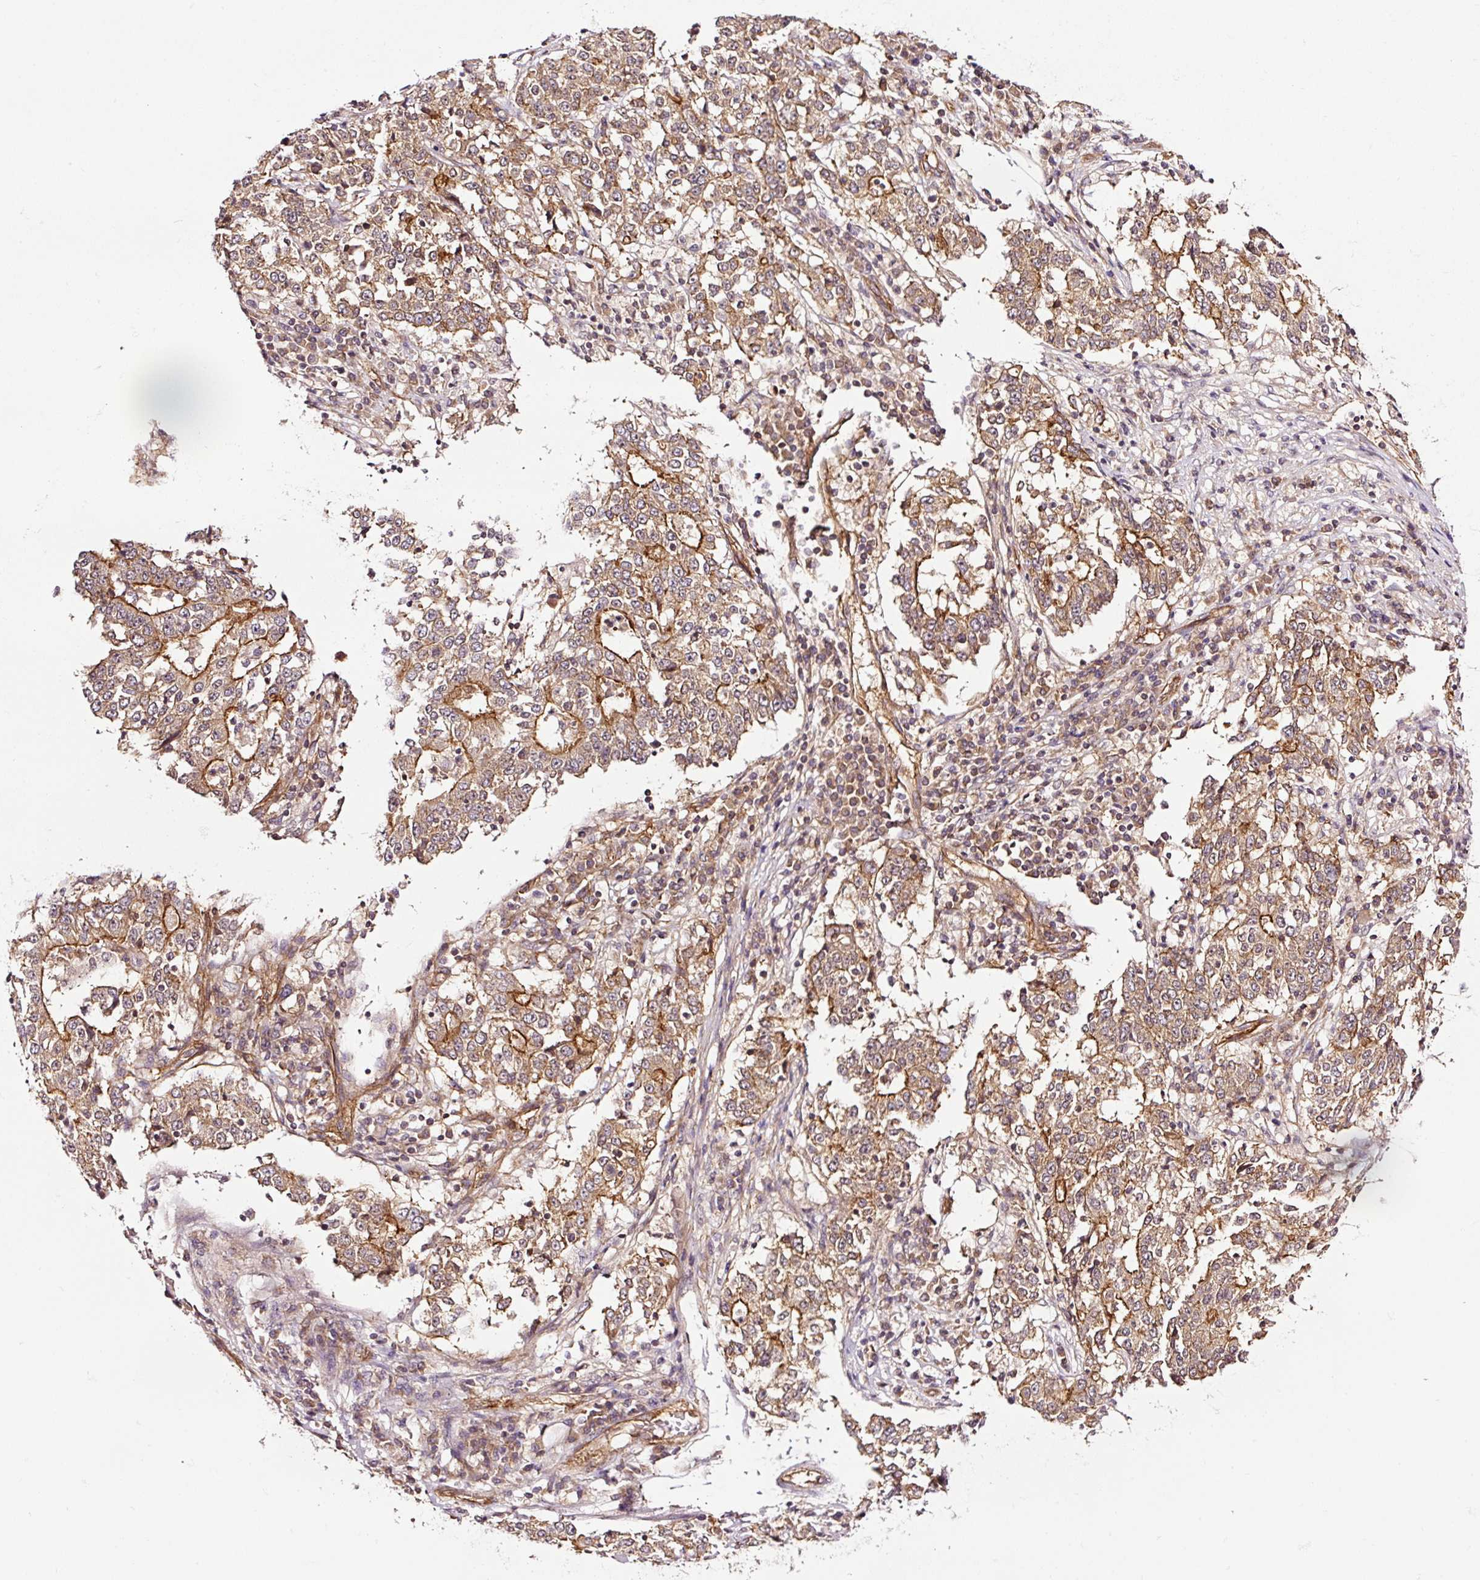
{"staining": {"intensity": "moderate", "quantity": ">75%", "location": "cytoplasmic/membranous"}, "tissue": "stomach cancer", "cell_type": "Tumor cells", "image_type": "cancer", "snomed": [{"axis": "morphology", "description": "Adenocarcinoma, NOS"}, {"axis": "topography", "description": "Stomach"}], "caption": "Adenocarcinoma (stomach) stained with a protein marker displays moderate staining in tumor cells.", "gene": "METAP1", "patient": {"sex": "male", "age": 59}}